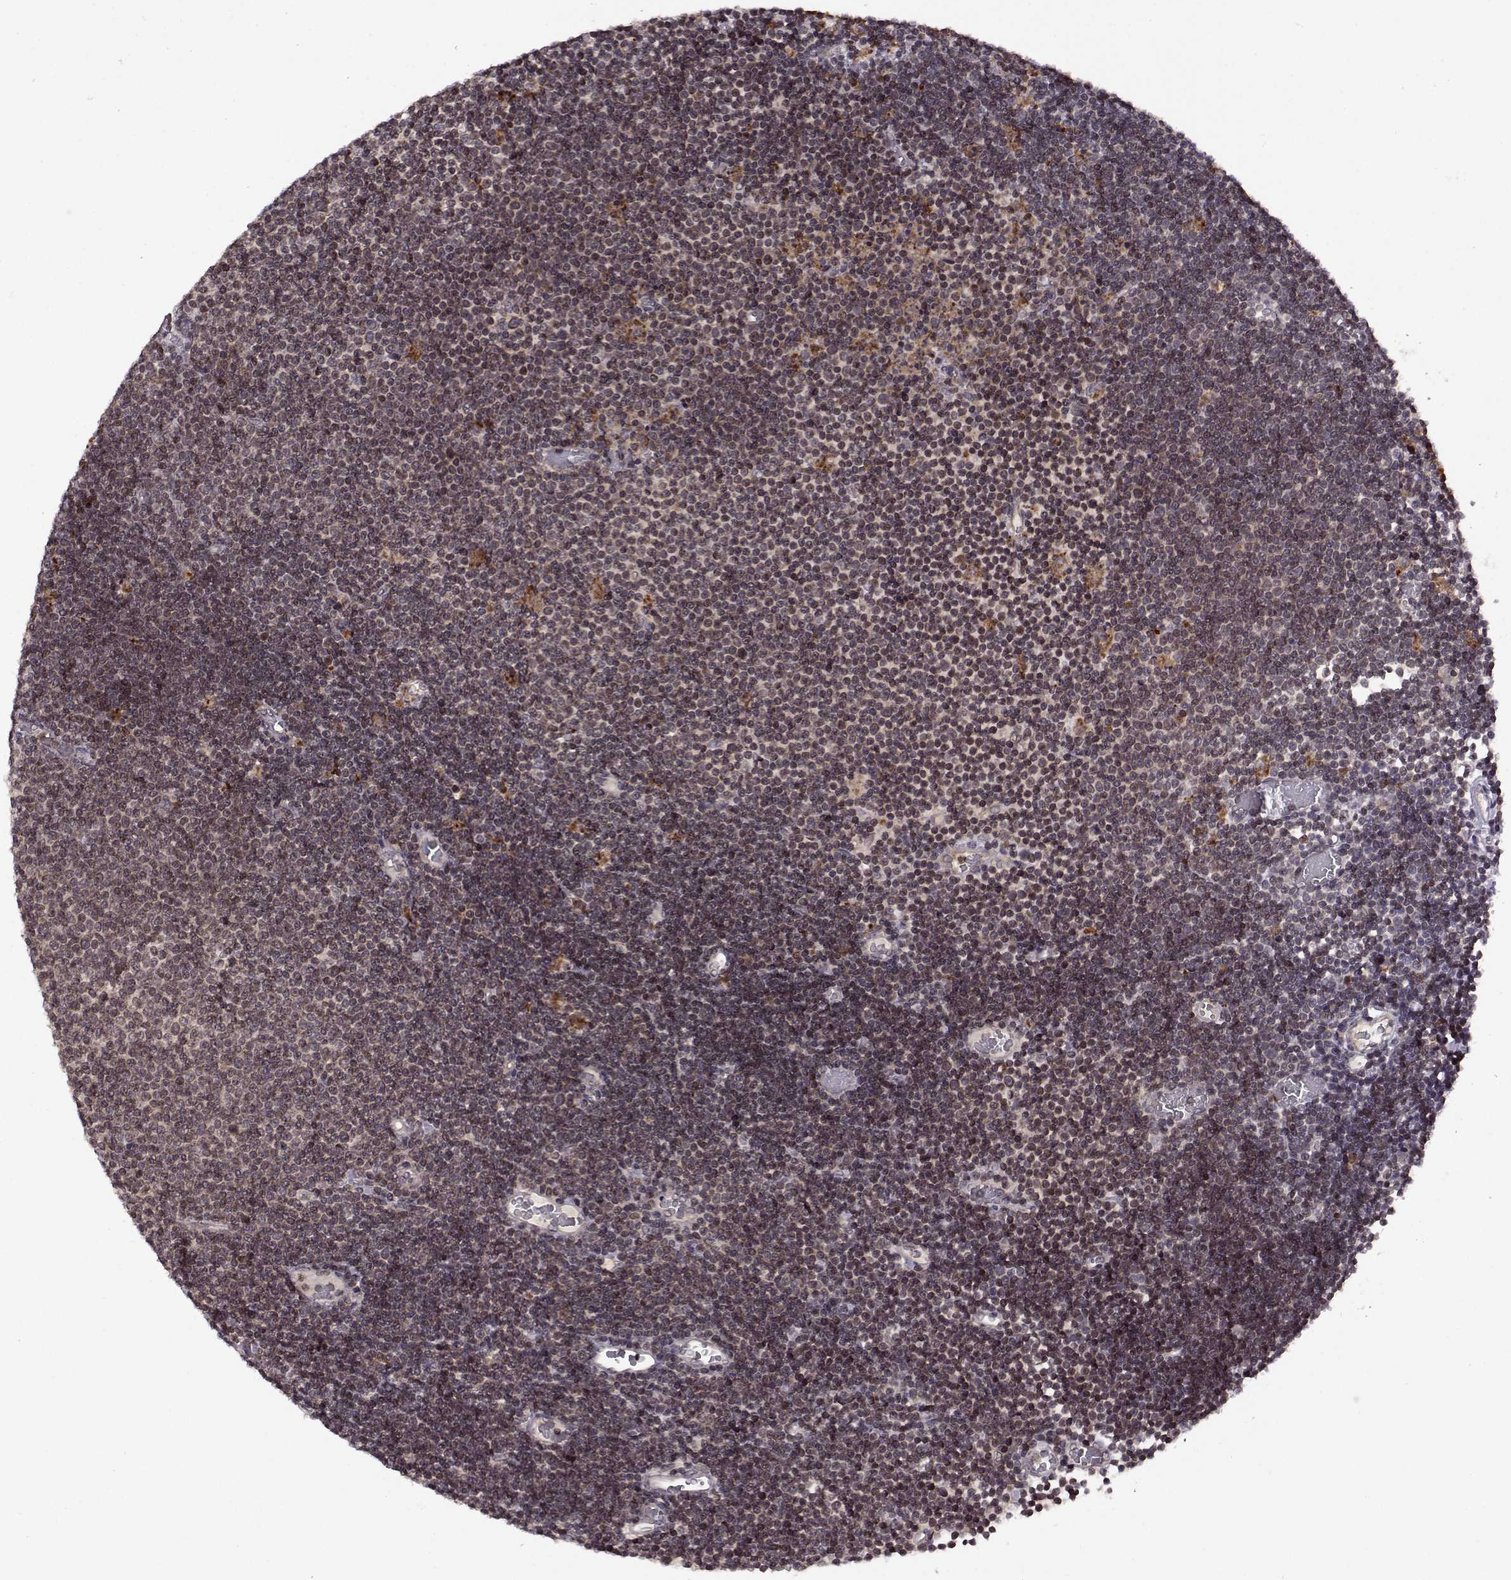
{"staining": {"intensity": "negative", "quantity": "none", "location": "none"}, "tissue": "lymphoma", "cell_type": "Tumor cells", "image_type": "cancer", "snomed": [{"axis": "morphology", "description": "Malignant lymphoma, non-Hodgkin's type, Low grade"}, {"axis": "topography", "description": "Brain"}], "caption": "IHC image of neoplastic tissue: lymphoma stained with DAB (3,3'-diaminobenzidine) reveals no significant protein expression in tumor cells. (Brightfield microscopy of DAB immunohistochemistry at high magnification).", "gene": "TRMU", "patient": {"sex": "female", "age": 66}}